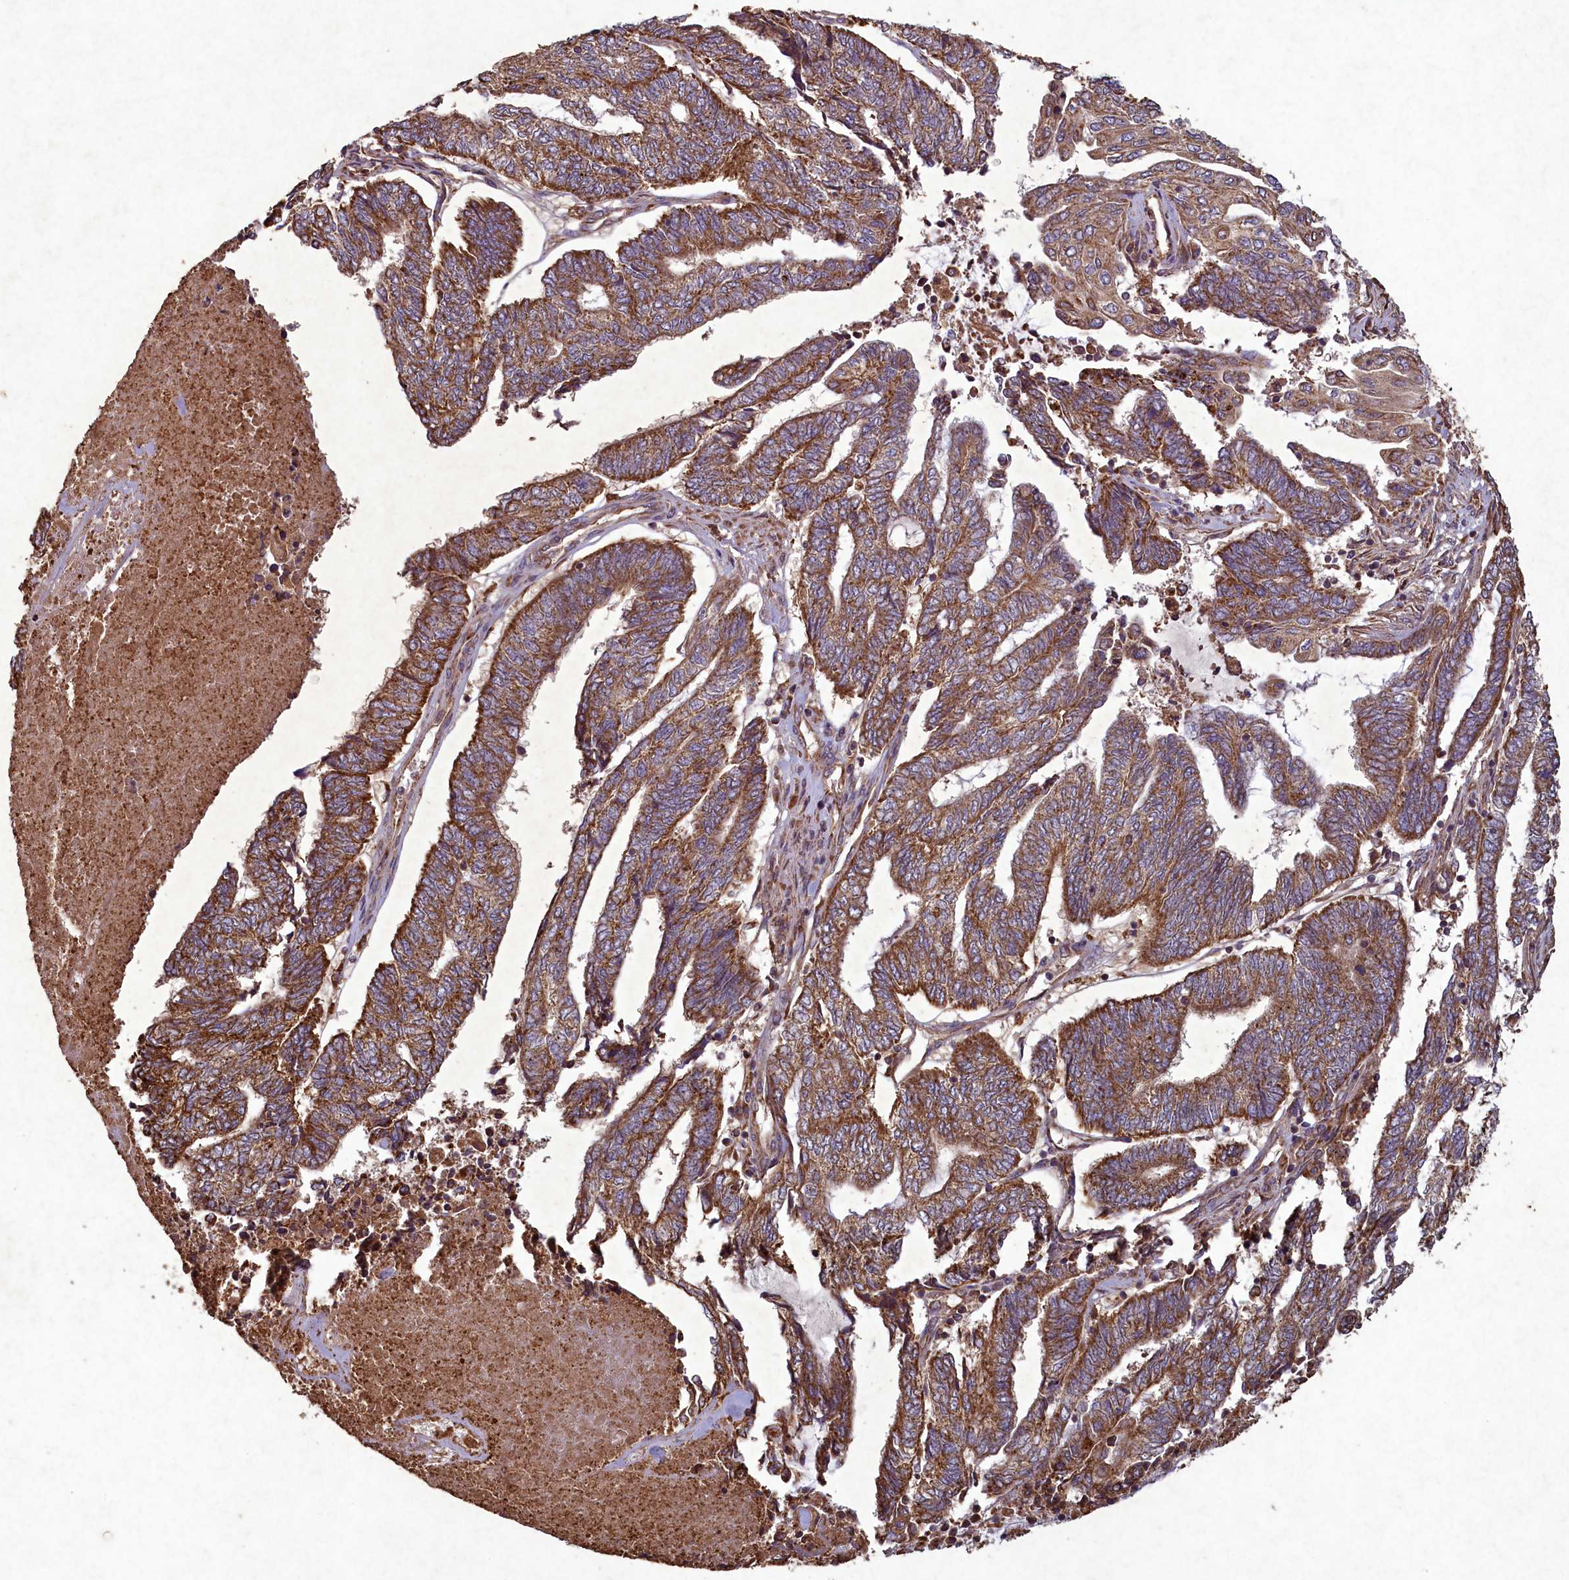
{"staining": {"intensity": "moderate", "quantity": ">75%", "location": "cytoplasmic/membranous"}, "tissue": "endometrial cancer", "cell_type": "Tumor cells", "image_type": "cancer", "snomed": [{"axis": "morphology", "description": "Adenocarcinoma, NOS"}, {"axis": "topography", "description": "Uterus"}, {"axis": "topography", "description": "Endometrium"}], "caption": "Endometrial cancer tissue demonstrates moderate cytoplasmic/membranous expression in about >75% of tumor cells", "gene": "CIAO2B", "patient": {"sex": "female", "age": 70}}